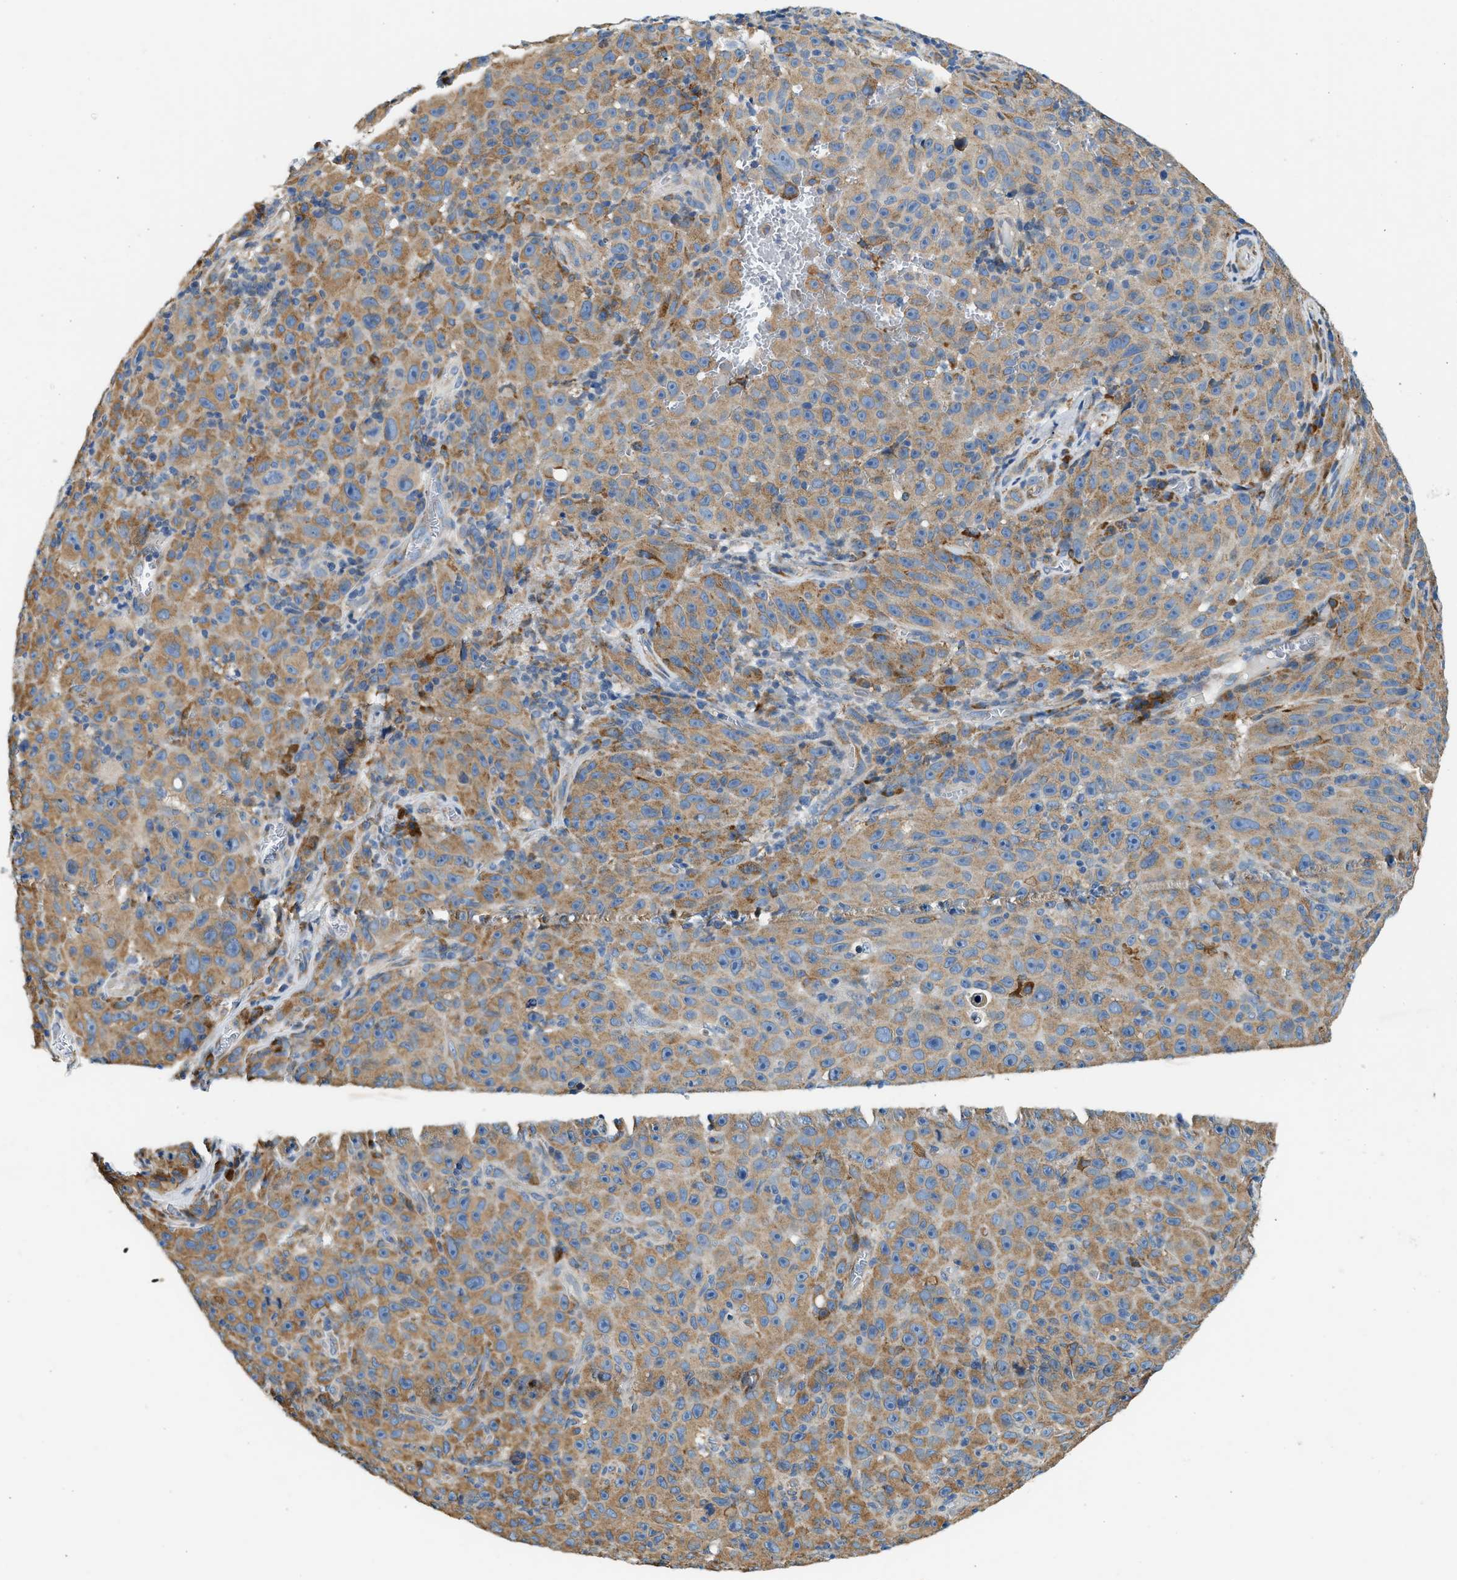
{"staining": {"intensity": "moderate", "quantity": ">75%", "location": "cytoplasmic/membranous"}, "tissue": "melanoma", "cell_type": "Tumor cells", "image_type": "cancer", "snomed": [{"axis": "morphology", "description": "Malignant melanoma, NOS"}, {"axis": "topography", "description": "Skin"}], "caption": "Melanoma tissue shows moderate cytoplasmic/membranous positivity in approximately >75% of tumor cells, visualized by immunohistochemistry.", "gene": "CNTN6", "patient": {"sex": "female", "age": 82}}